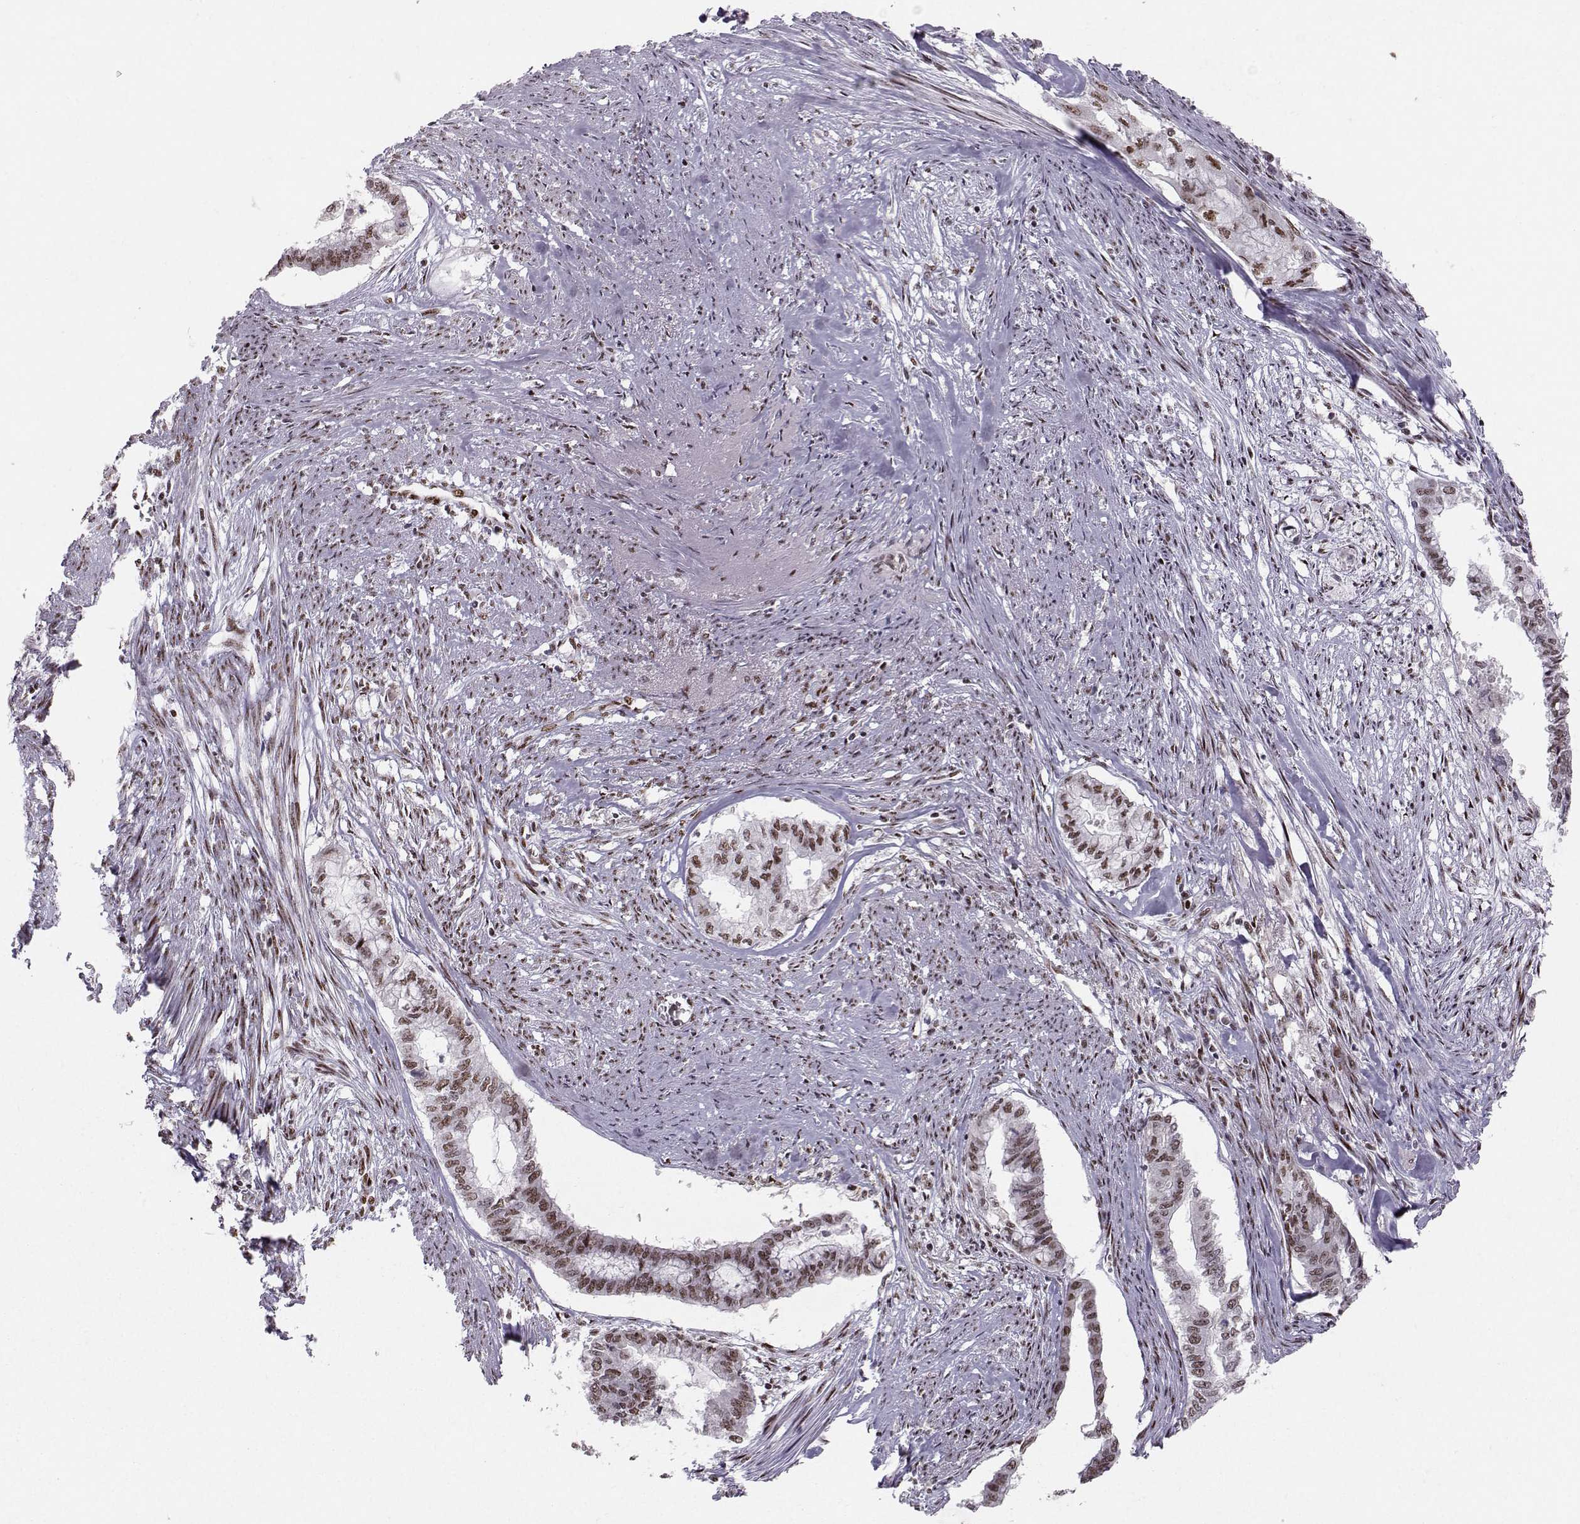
{"staining": {"intensity": "moderate", "quantity": "25%-75%", "location": "nuclear"}, "tissue": "endometrial cancer", "cell_type": "Tumor cells", "image_type": "cancer", "snomed": [{"axis": "morphology", "description": "Adenocarcinoma, NOS"}, {"axis": "topography", "description": "Endometrium"}], "caption": "An immunohistochemistry photomicrograph of neoplastic tissue is shown. Protein staining in brown labels moderate nuclear positivity in adenocarcinoma (endometrial) within tumor cells.", "gene": "SNAPC2", "patient": {"sex": "female", "age": 79}}